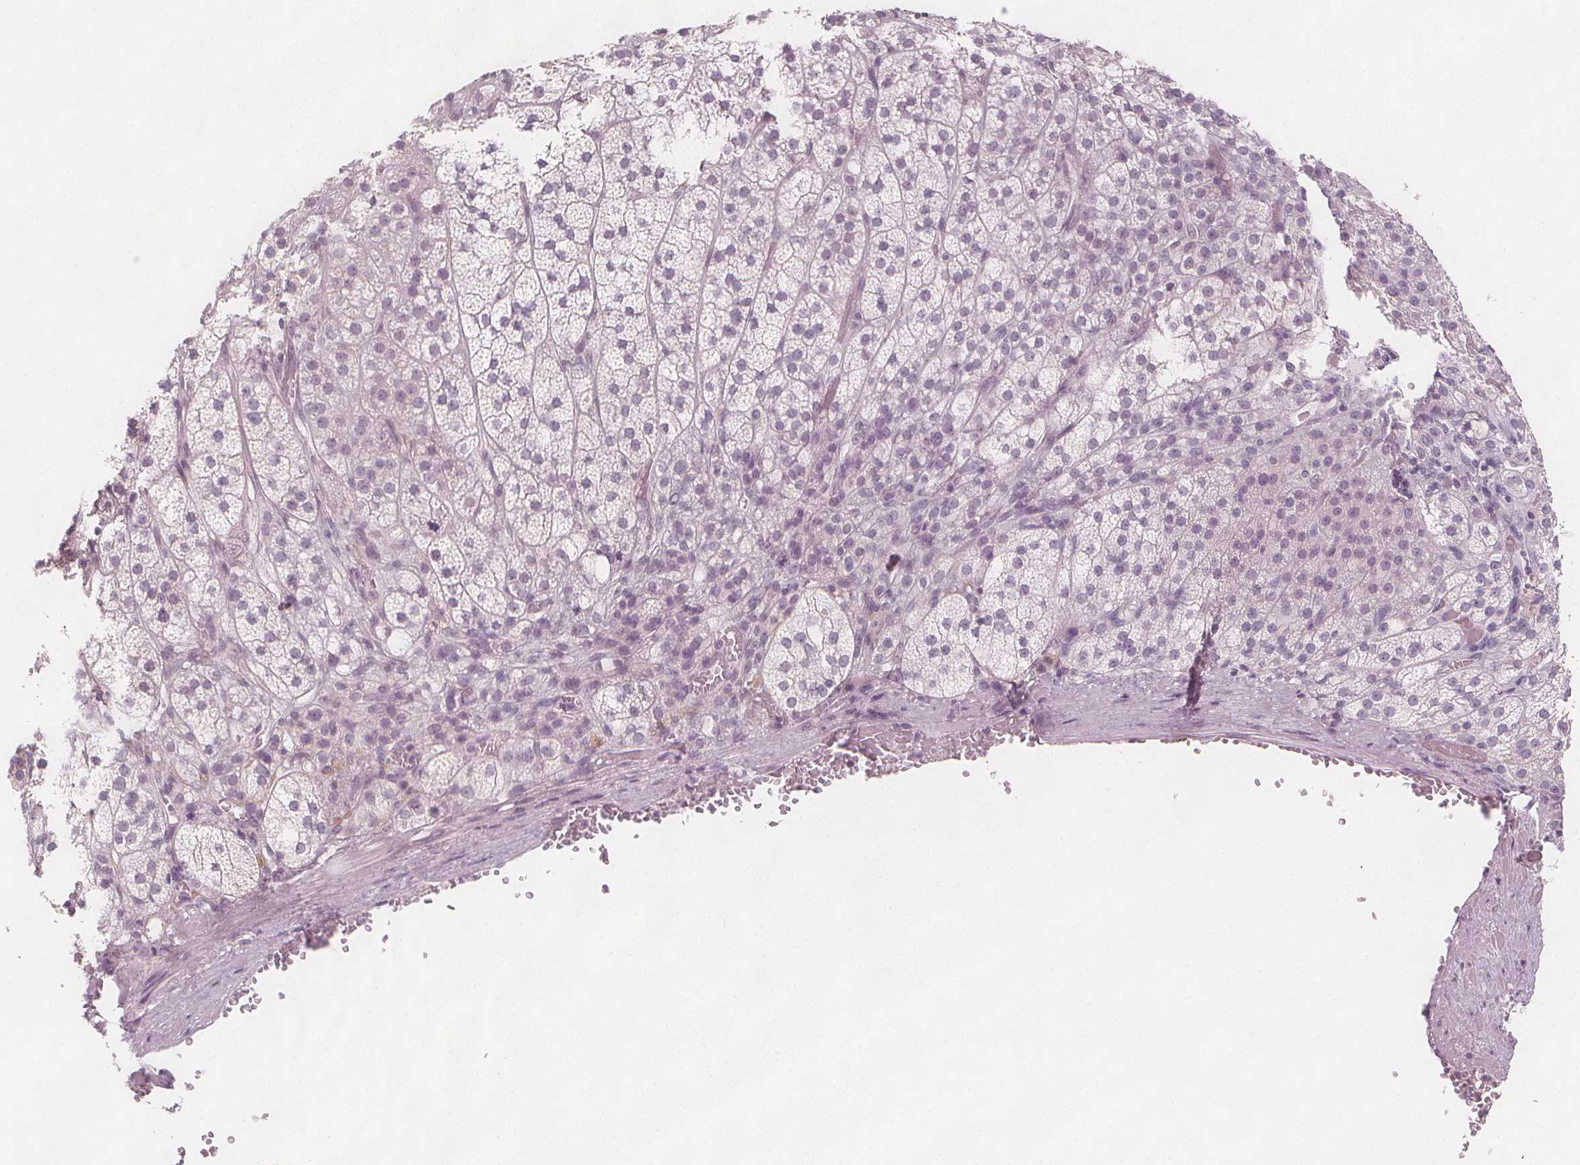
{"staining": {"intensity": "negative", "quantity": "none", "location": "none"}, "tissue": "adrenal gland", "cell_type": "Glandular cells", "image_type": "normal", "snomed": [{"axis": "morphology", "description": "Normal tissue, NOS"}, {"axis": "topography", "description": "Adrenal gland"}], "caption": "This is an immunohistochemistry histopathology image of normal human adrenal gland. There is no positivity in glandular cells.", "gene": "C1orf167", "patient": {"sex": "female", "age": 60}}